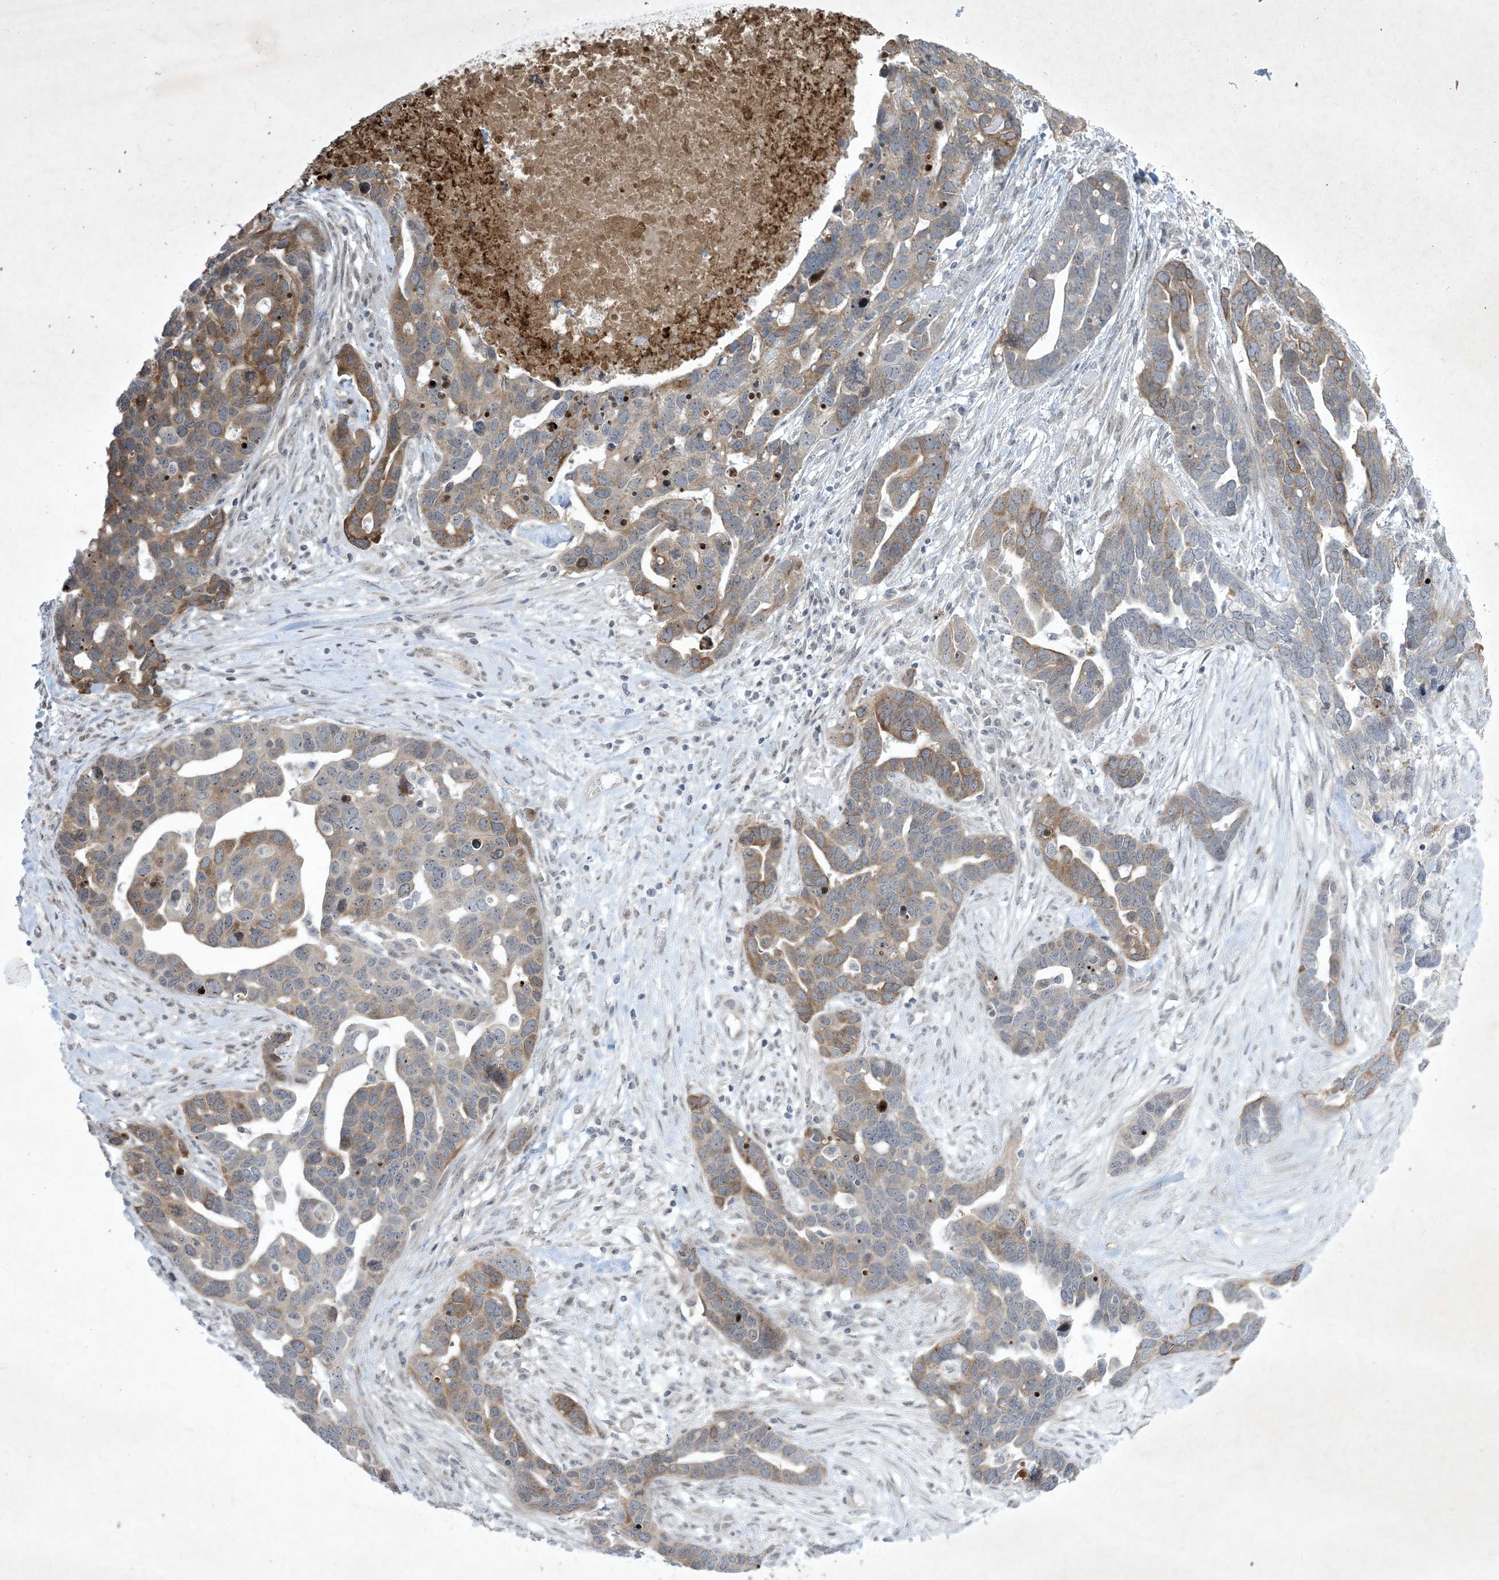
{"staining": {"intensity": "moderate", "quantity": "<25%", "location": "cytoplasmic/membranous"}, "tissue": "ovarian cancer", "cell_type": "Tumor cells", "image_type": "cancer", "snomed": [{"axis": "morphology", "description": "Cystadenocarcinoma, serous, NOS"}, {"axis": "topography", "description": "Ovary"}], "caption": "DAB (3,3'-diaminobenzidine) immunohistochemical staining of ovarian serous cystadenocarcinoma shows moderate cytoplasmic/membranous protein expression in approximately <25% of tumor cells. The staining was performed using DAB (3,3'-diaminobenzidine) to visualize the protein expression in brown, while the nuclei were stained in blue with hematoxylin (Magnification: 20x).", "gene": "SOGA3", "patient": {"sex": "female", "age": 54}}